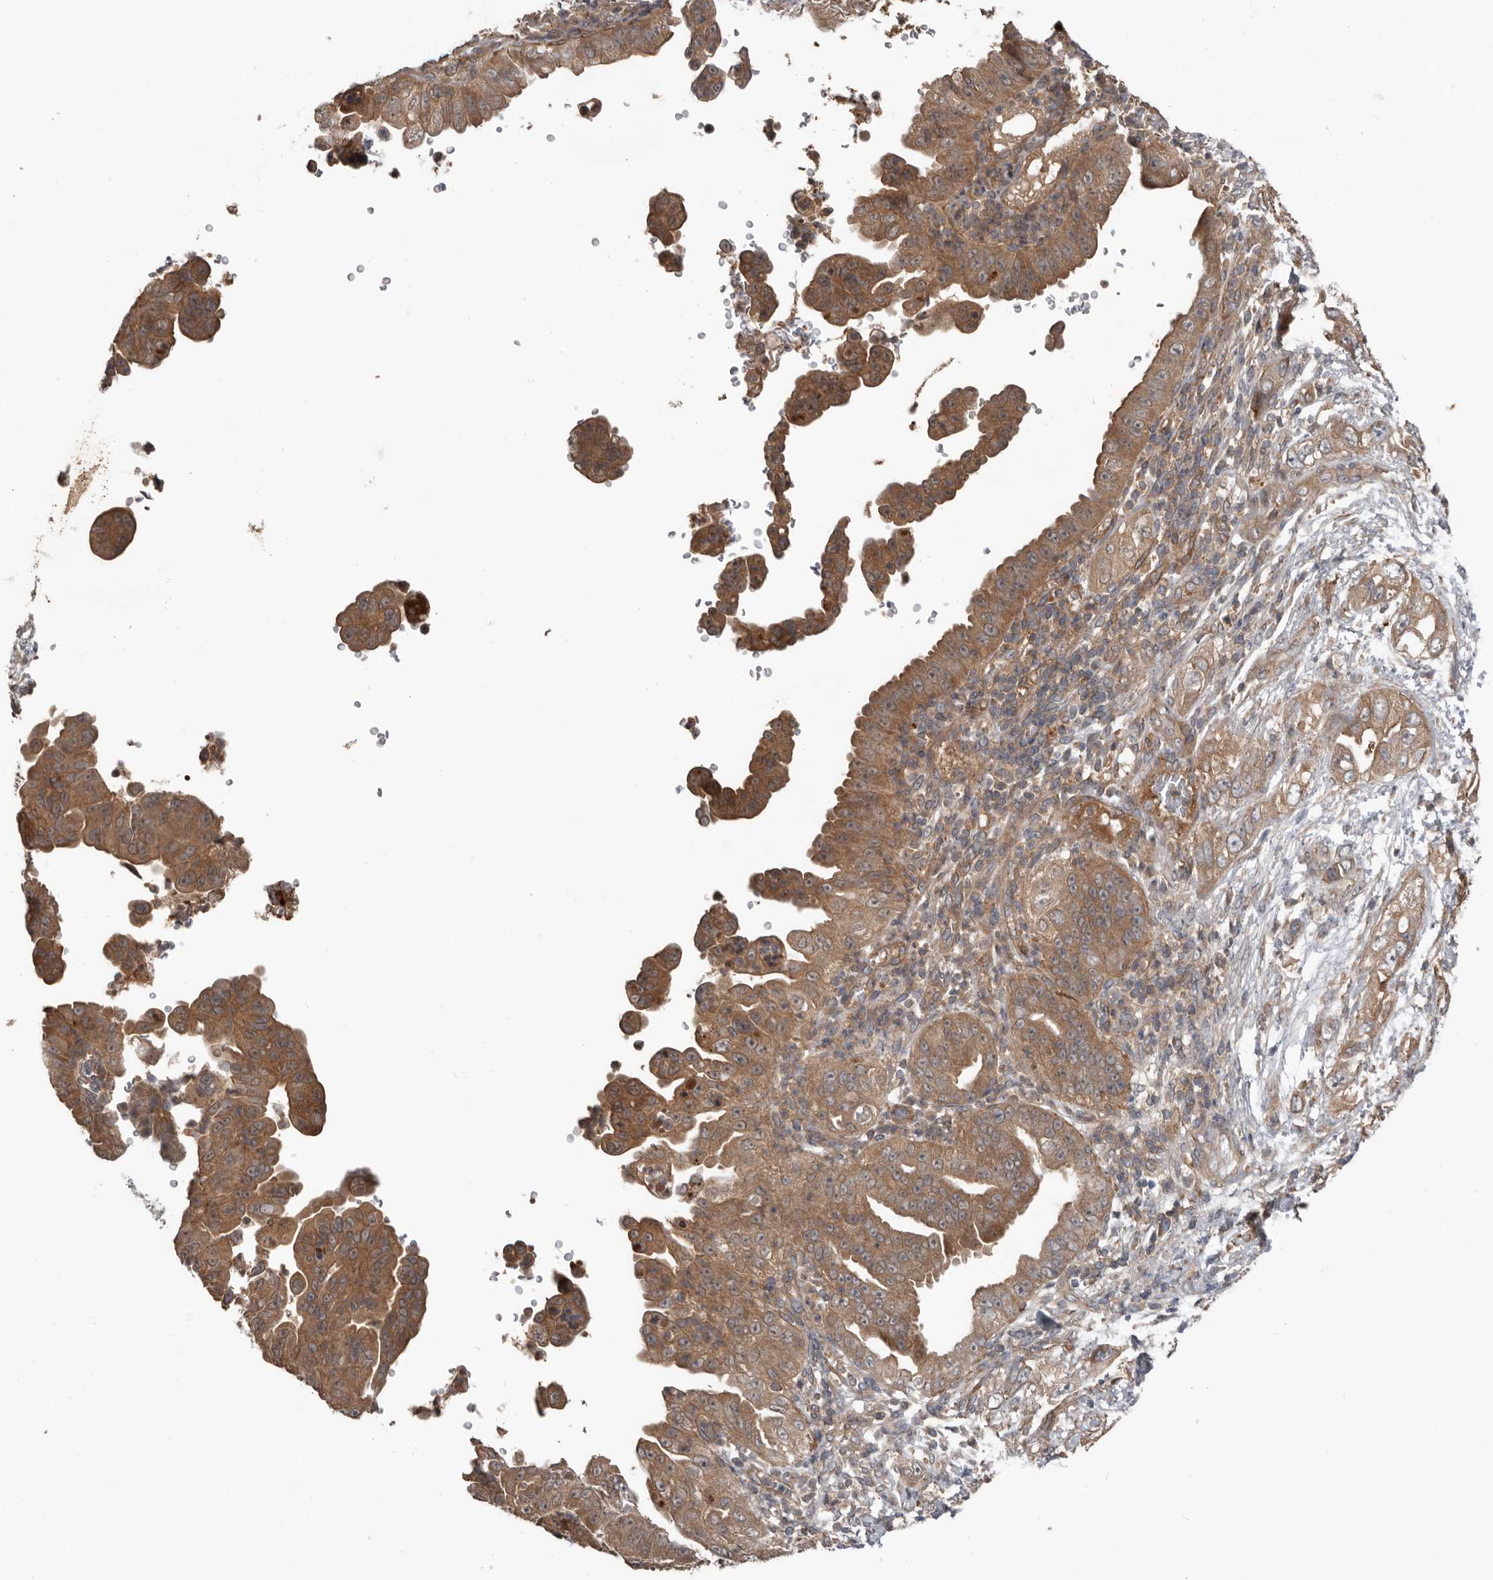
{"staining": {"intensity": "moderate", "quantity": ">75%", "location": "cytoplasmic/membranous"}, "tissue": "pancreatic cancer", "cell_type": "Tumor cells", "image_type": "cancer", "snomed": [{"axis": "morphology", "description": "Adenocarcinoma, NOS"}, {"axis": "topography", "description": "Pancreas"}], "caption": "Immunohistochemistry (IHC) histopathology image of human pancreatic cancer (adenocarcinoma) stained for a protein (brown), which shows medium levels of moderate cytoplasmic/membranous staining in approximately >75% of tumor cells.", "gene": "DNAJB4", "patient": {"sex": "female", "age": 78}}